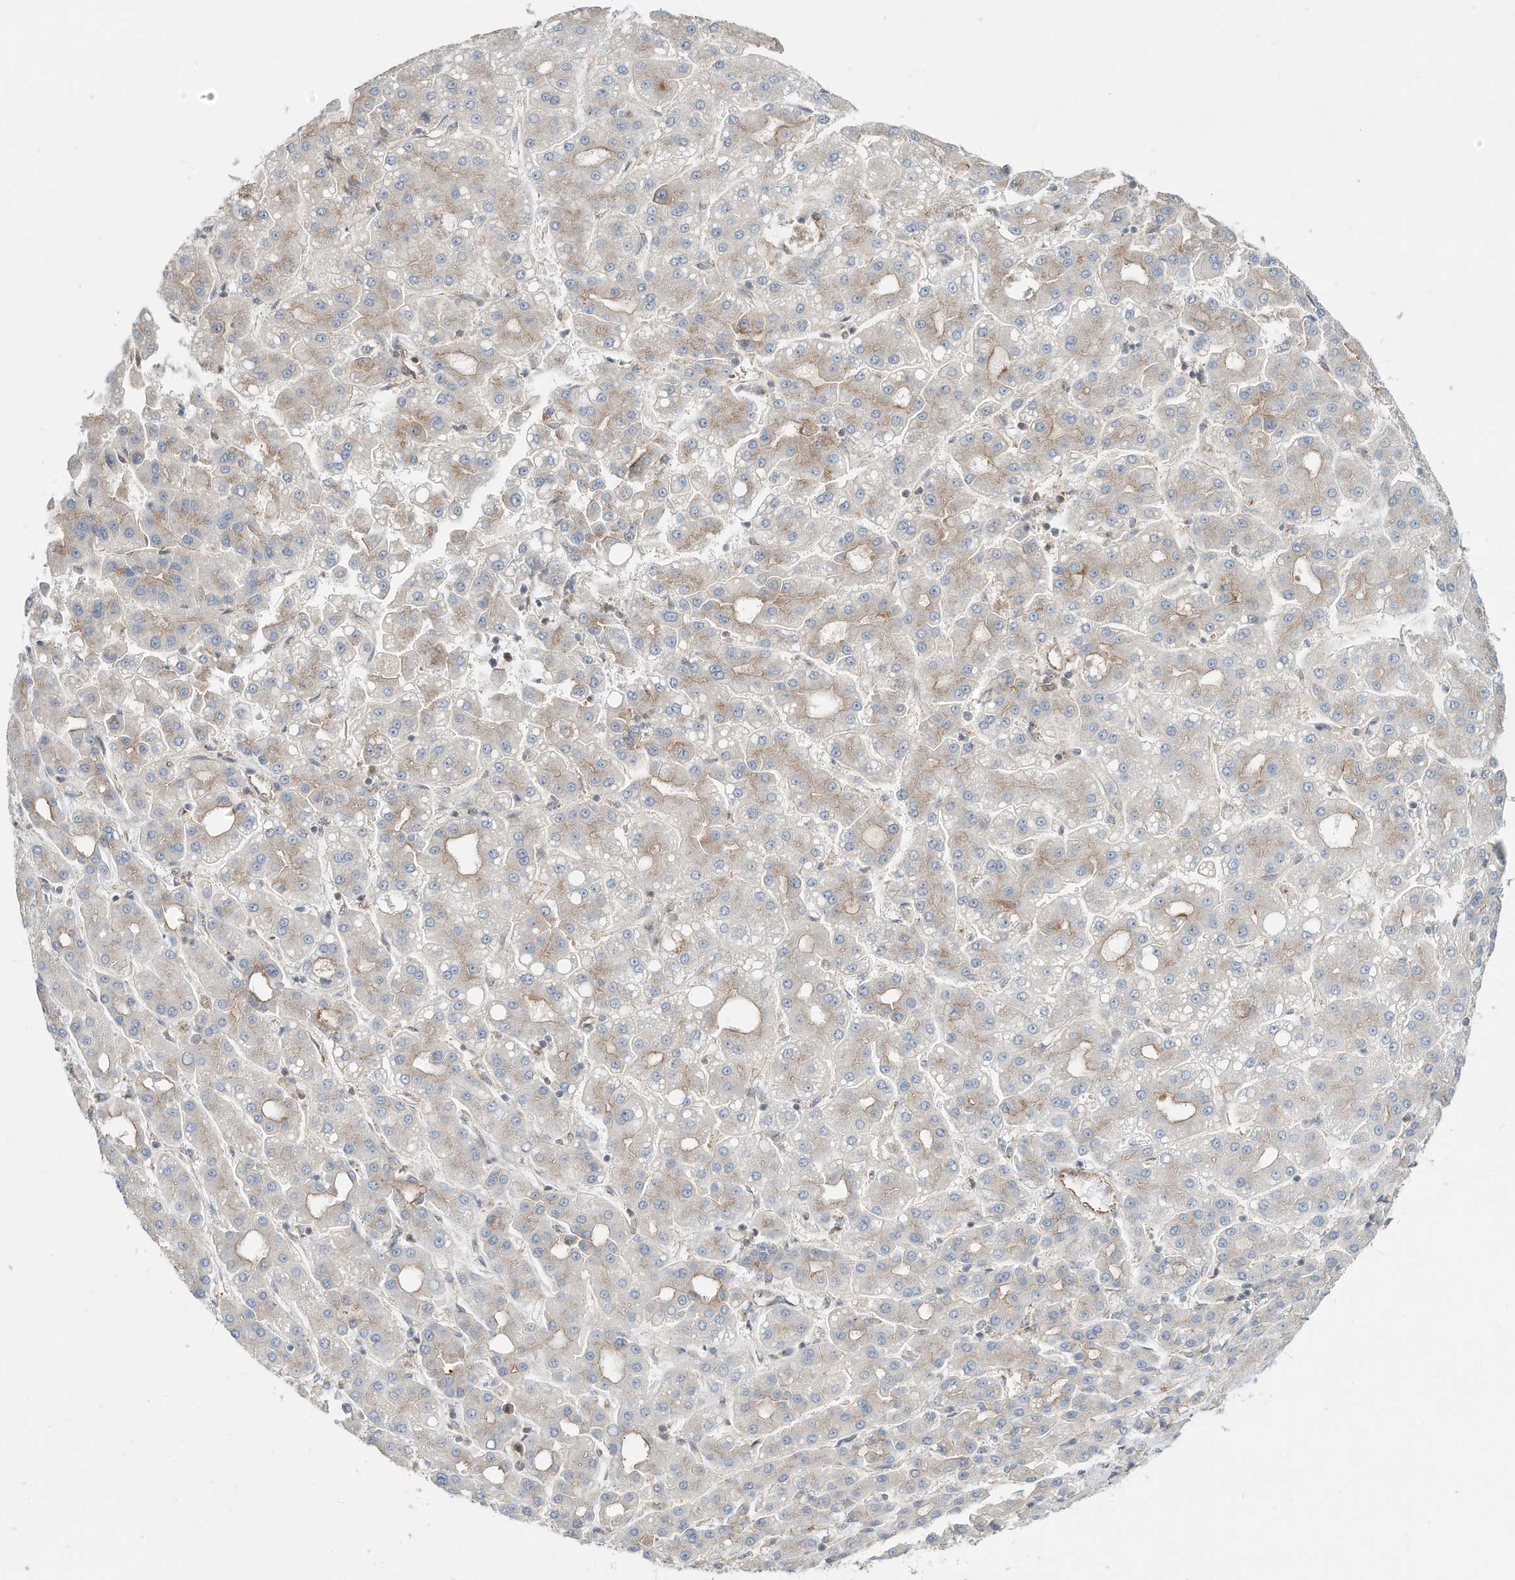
{"staining": {"intensity": "weak", "quantity": "25%-75%", "location": "cytoplasmic/membranous"}, "tissue": "liver cancer", "cell_type": "Tumor cells", "image_type": "cancer", "snomed": [{"axis": "morphology", "description": "Carcinoma, Hepatocellular, NOS"}, {"axis": "topography", "description": "Liver"}], "caption": "Tumor cells reveal weak cytoplasmic/membranous staining in approximately 25%-75% of cells in hepatocellular carcinoma (liver).", "gene": "CUX1", "patient": {"sex": "male", "age": 65}}